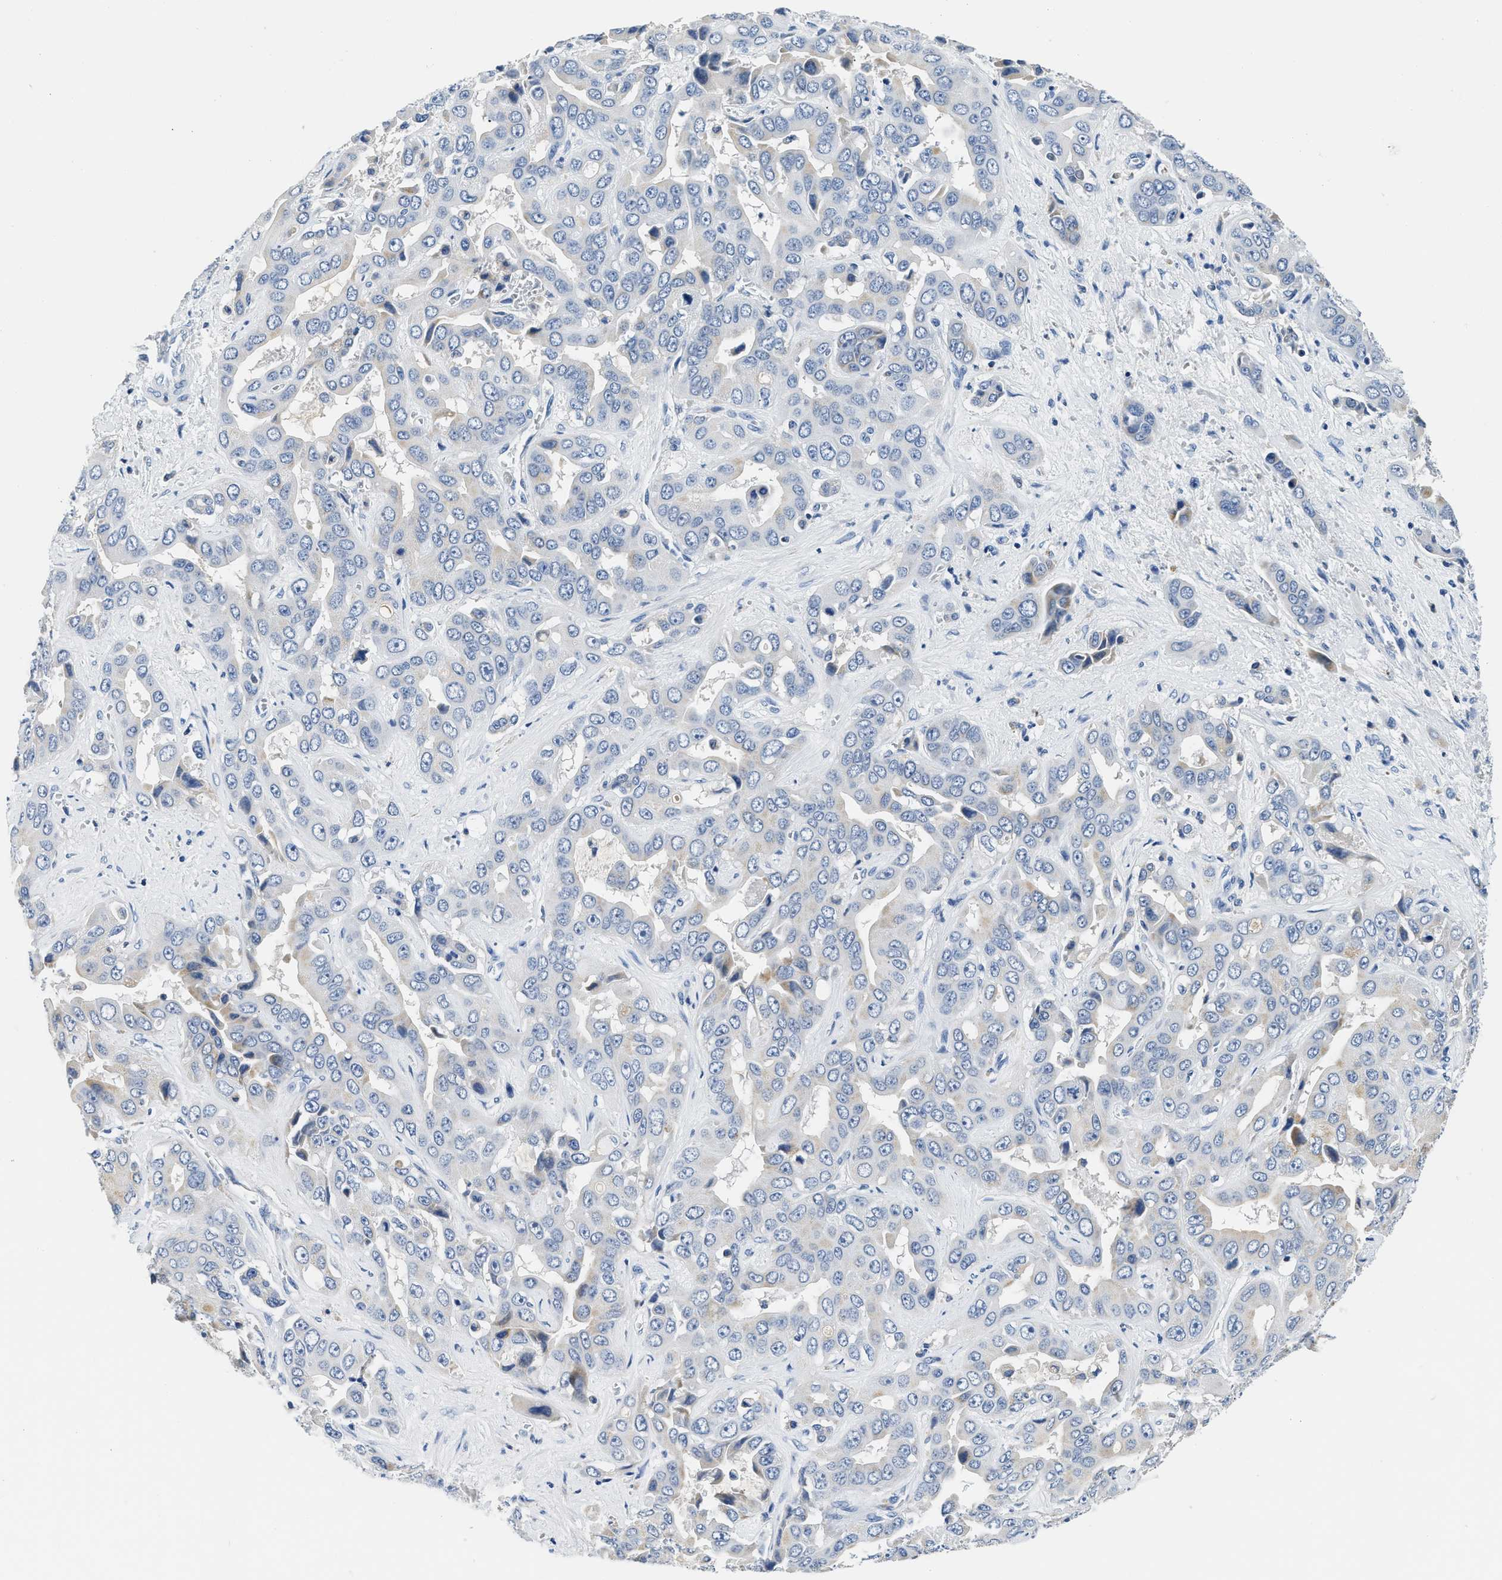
{"staining": {"intensity": "negative", "quantity": "none", "location": "none"}, "tissue": "liver cancer", "cell_type": "Tumor cells", "image_type": "cancer", "snomed": [{"axis": "morphology", "description": "Cholangiocarcinoma"}, {"axis": "topography", "description": "Liver"}], "caption": "DAB (3,3'-diaminobenzidine) immunohistochemical staining of liver cholangiocarcinoma shows no significant expression in tumor cells.", "gene": "PCK2", "patient": {"sex": "female", "age": 52}}